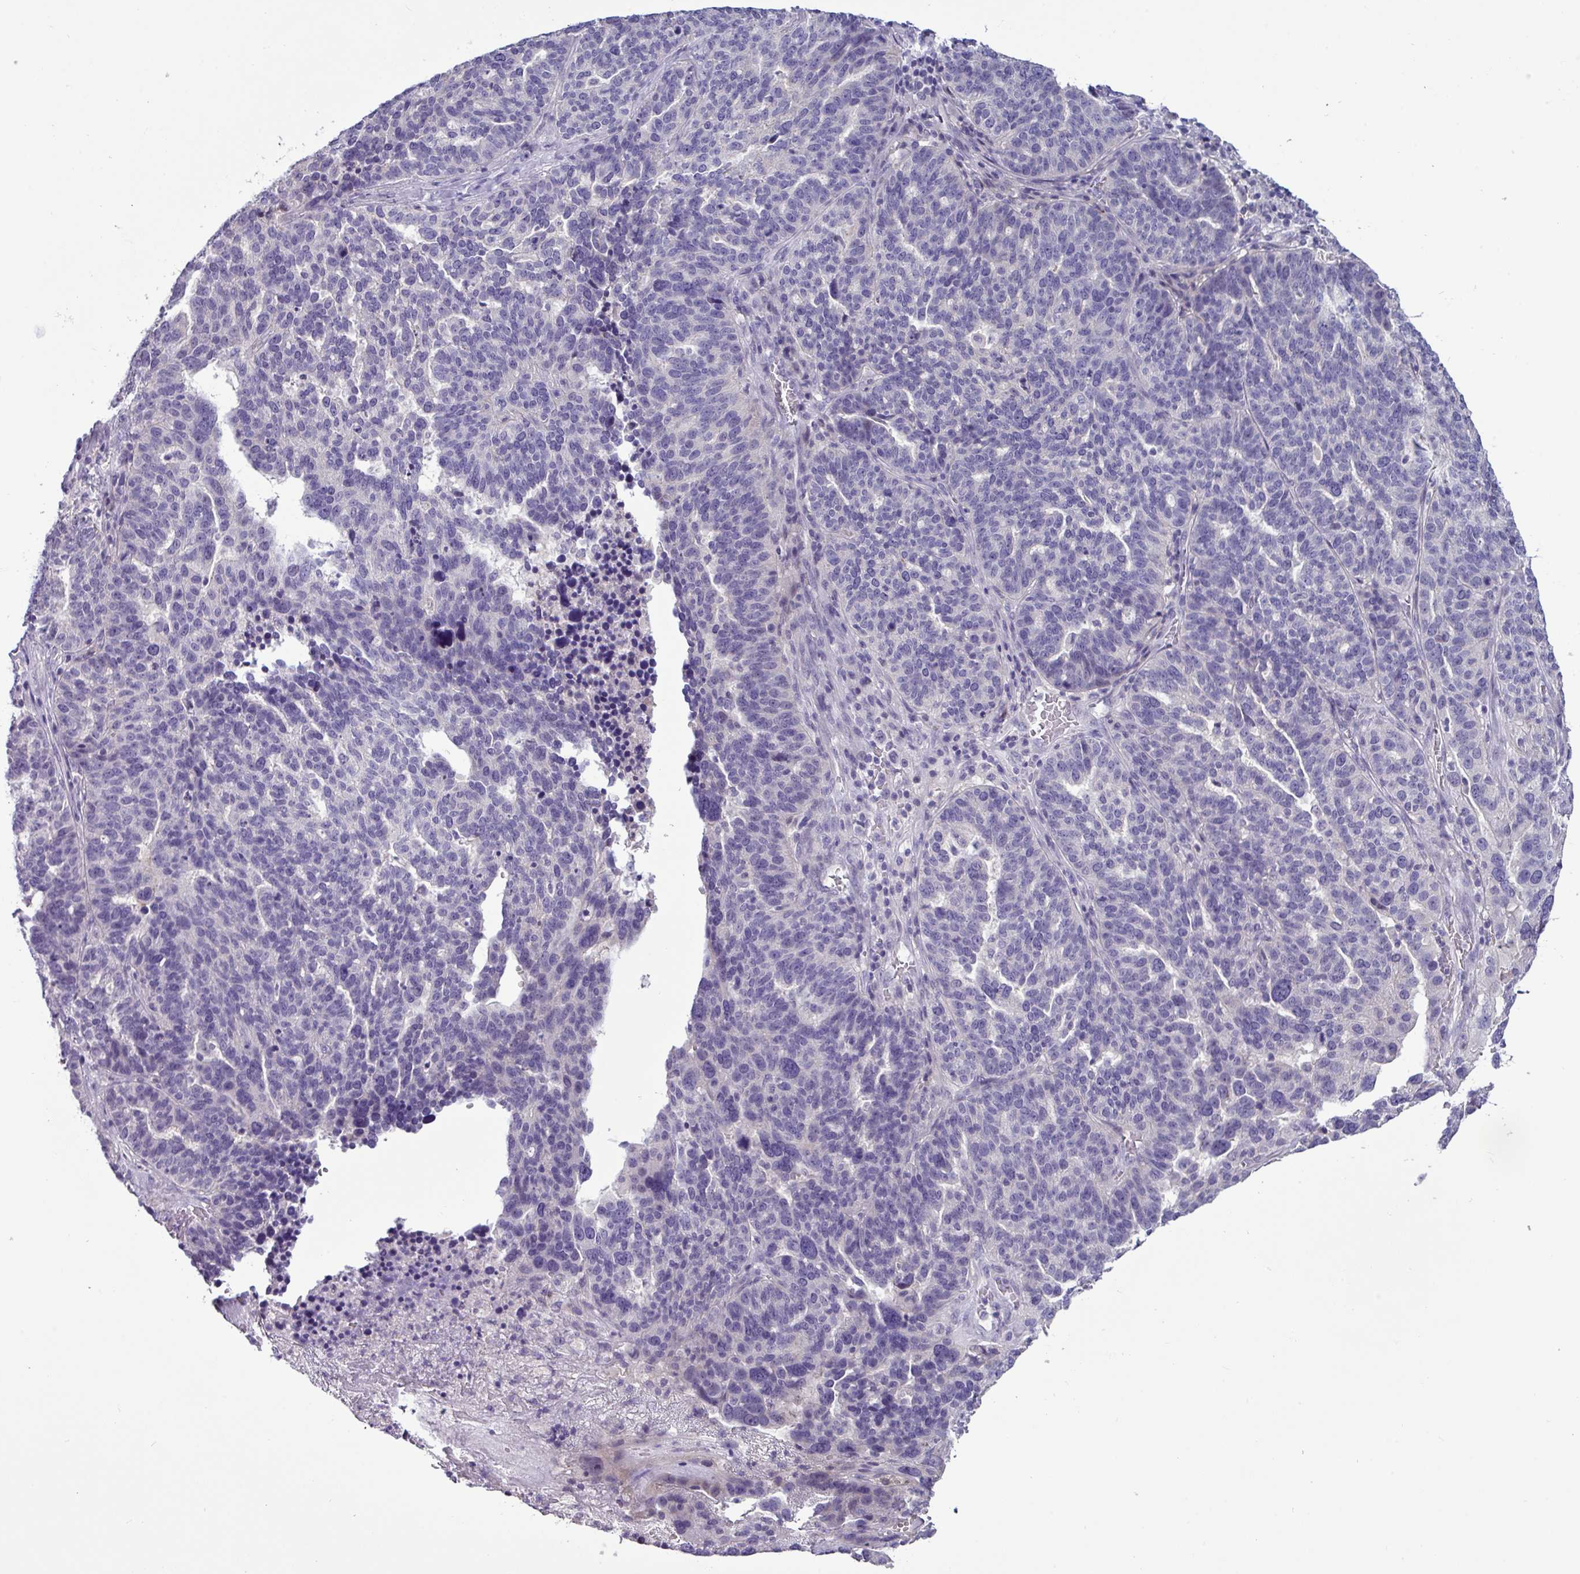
{"staining": {"intensity": "negative", "quantity": "none", "location": "none"}, "tissue": "ovarian cancer", "cell_type": "Tumor cells", "image_type": "cancer", "snomed": [{"axis": "morphology", "description": "Cystadenocarcinoma, serous, NOS"}, {"axis": "topography", "description": "Ovary"}], "caption": "This is an immunohistochemistry photomicrograph of ovarian cancer. There is no expression in tumor cells.", "gene": "PNLDC1", "patient": {"sex": "female", "age": 59}}